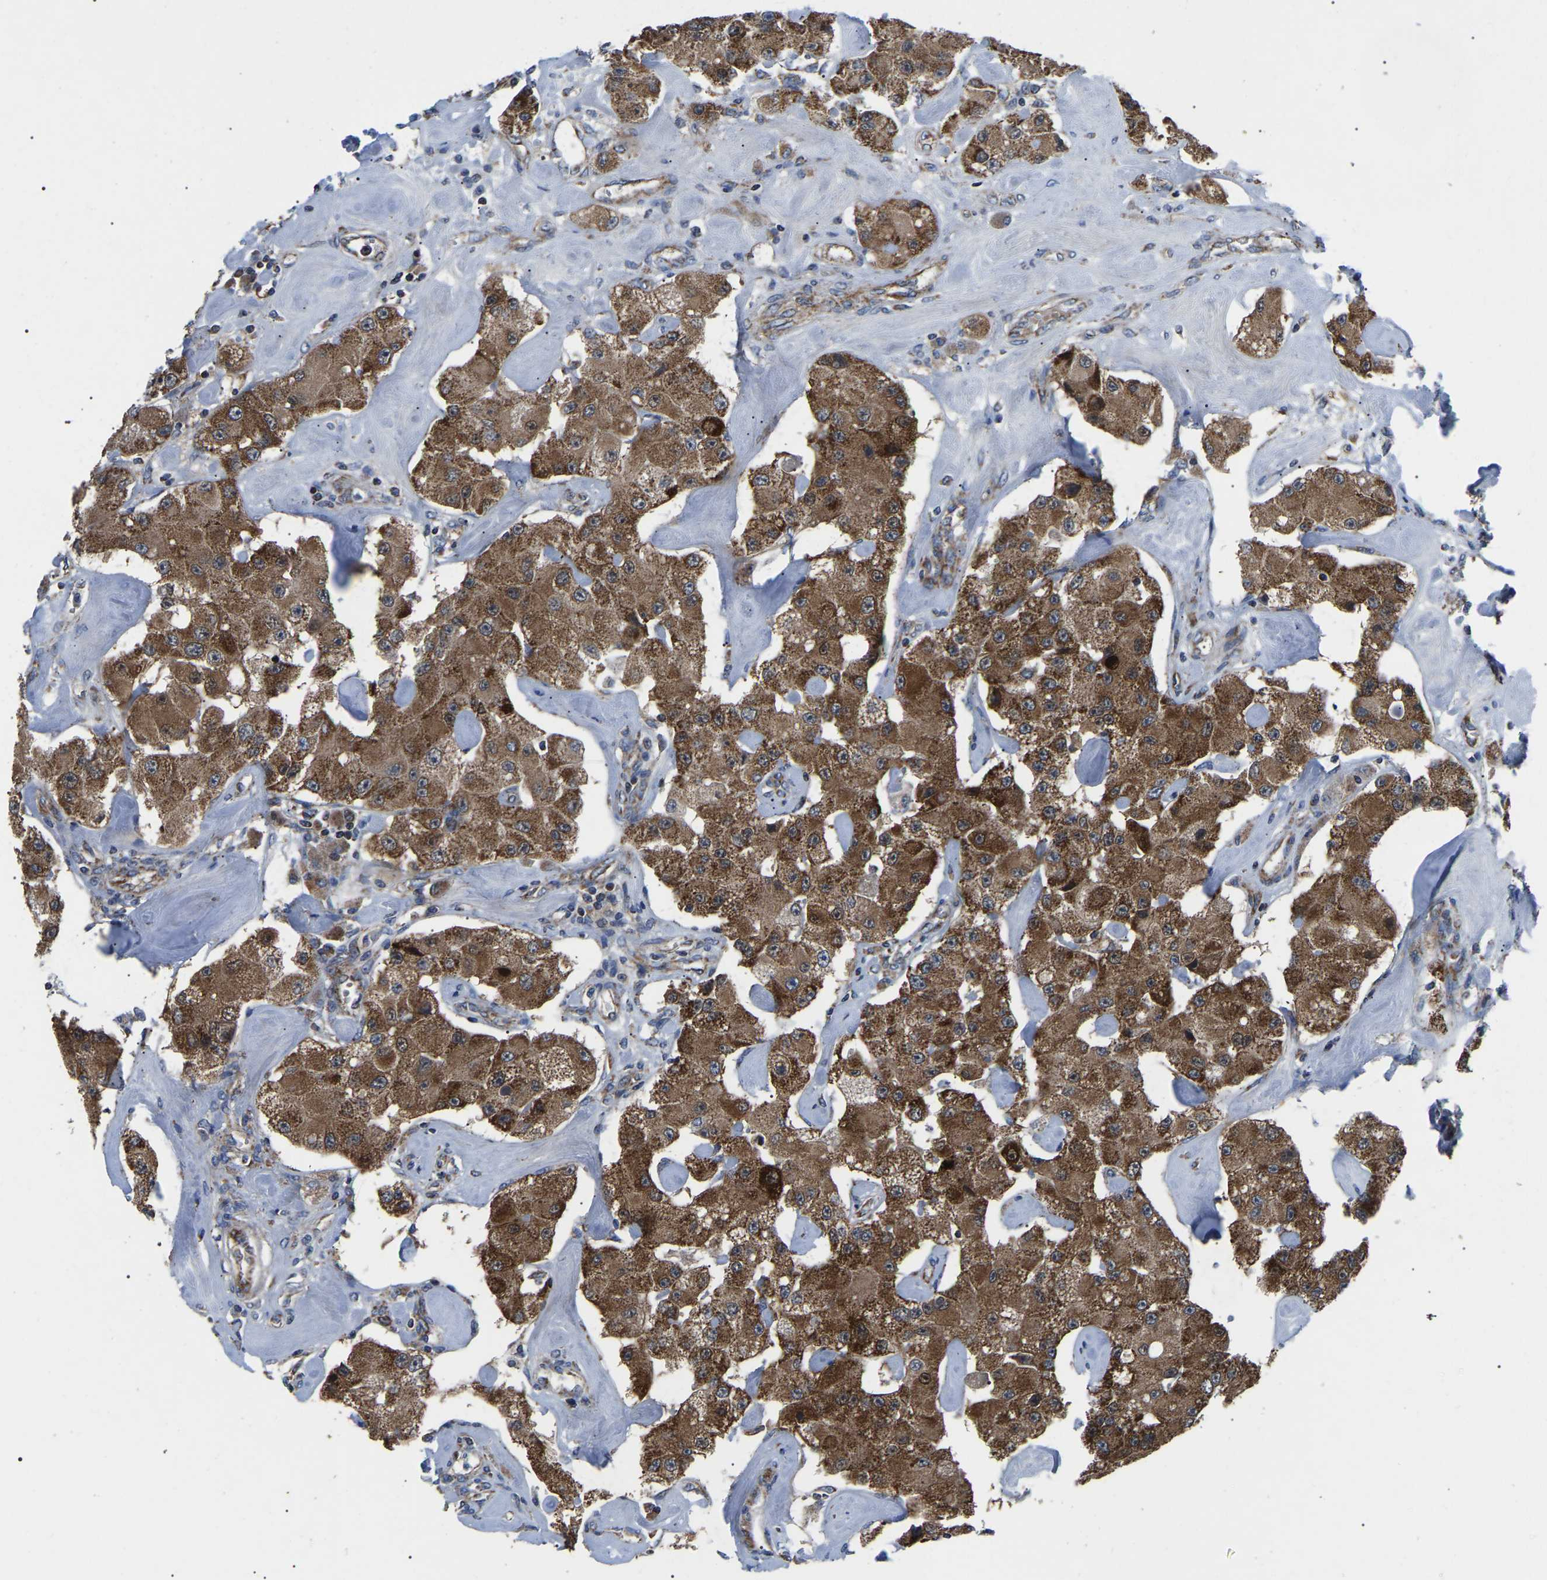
{"staining": {"intensity": "moderate", "quantity": ">75%", "location": "cytoplasmic/membranous"}, "tissue": "carcinoid", "cell_type": "Tumor cells", "image_type": "cancer", "snomed": [{"axis": "morphology", "description": "Carcinoid, malignant, NOS"}, {"axis": "topography", "description": "Pancreas"}], "caption": "Protein expression analysis of human carcinoid reveals moderate cytoplasmic/membranous positivity in about >75% of tumor cells.", "gene": "PPM1E", "patient": {"sex": "male", "age": 41}}